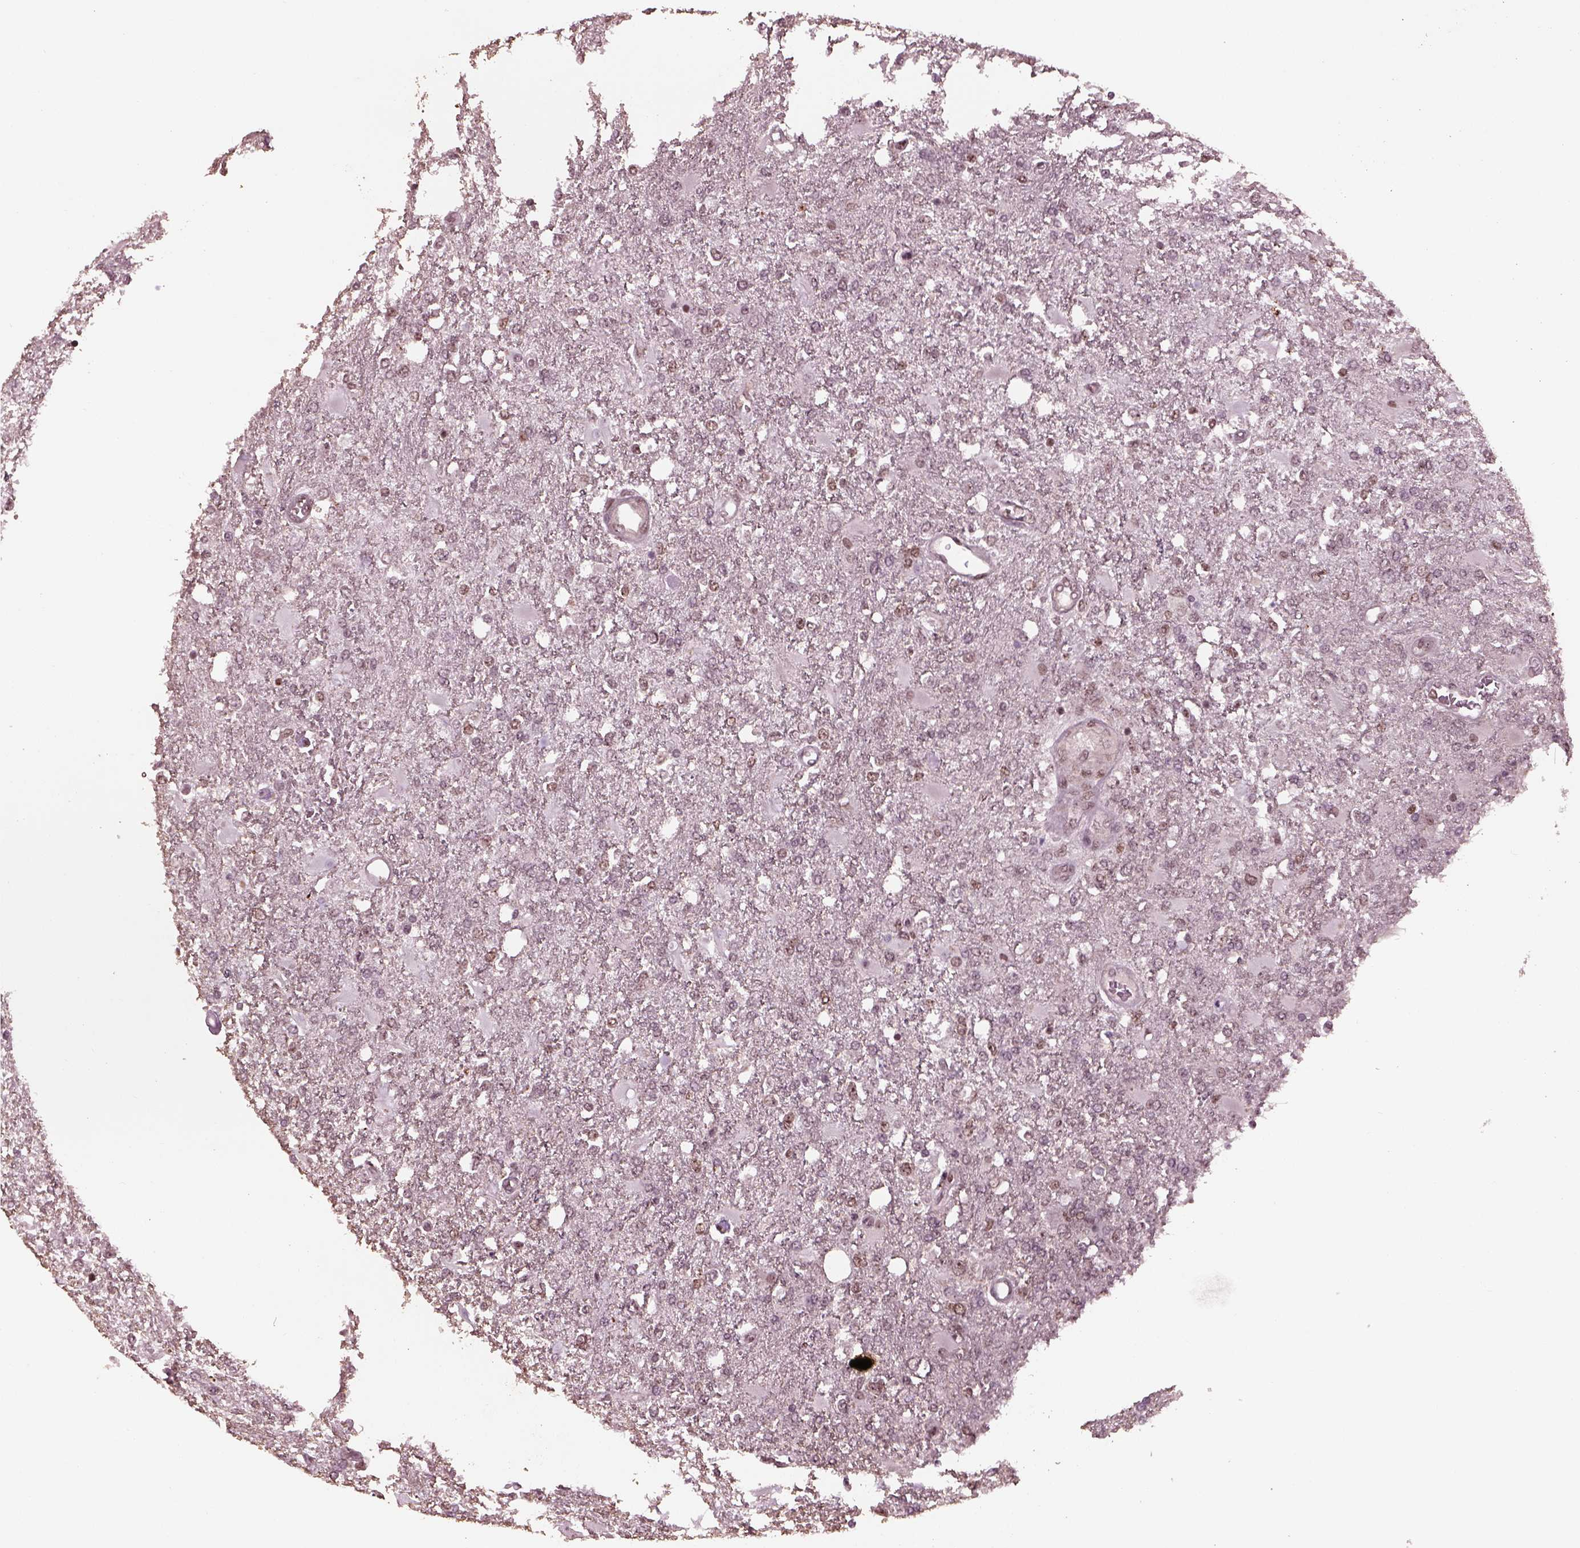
{"staining": {"intensity": "weak", "quantity": "<25%", "location": "nuclear"}, "tissue": "glioma", "cell_type": "Tumor cells", "image_type": "cancer", "snomed": [{"axis": "morphology", "description": "Glioma, malignant, High grade"}, {"axis": "topography", "description": "Cerebral cortex"}], "caption": "An image of malignant glioma (high-grade) stained for a protein displays no brown staining in tumor cells.", "gene": "RUVBL2", "patient": {"sex": "male", "age": 79}}